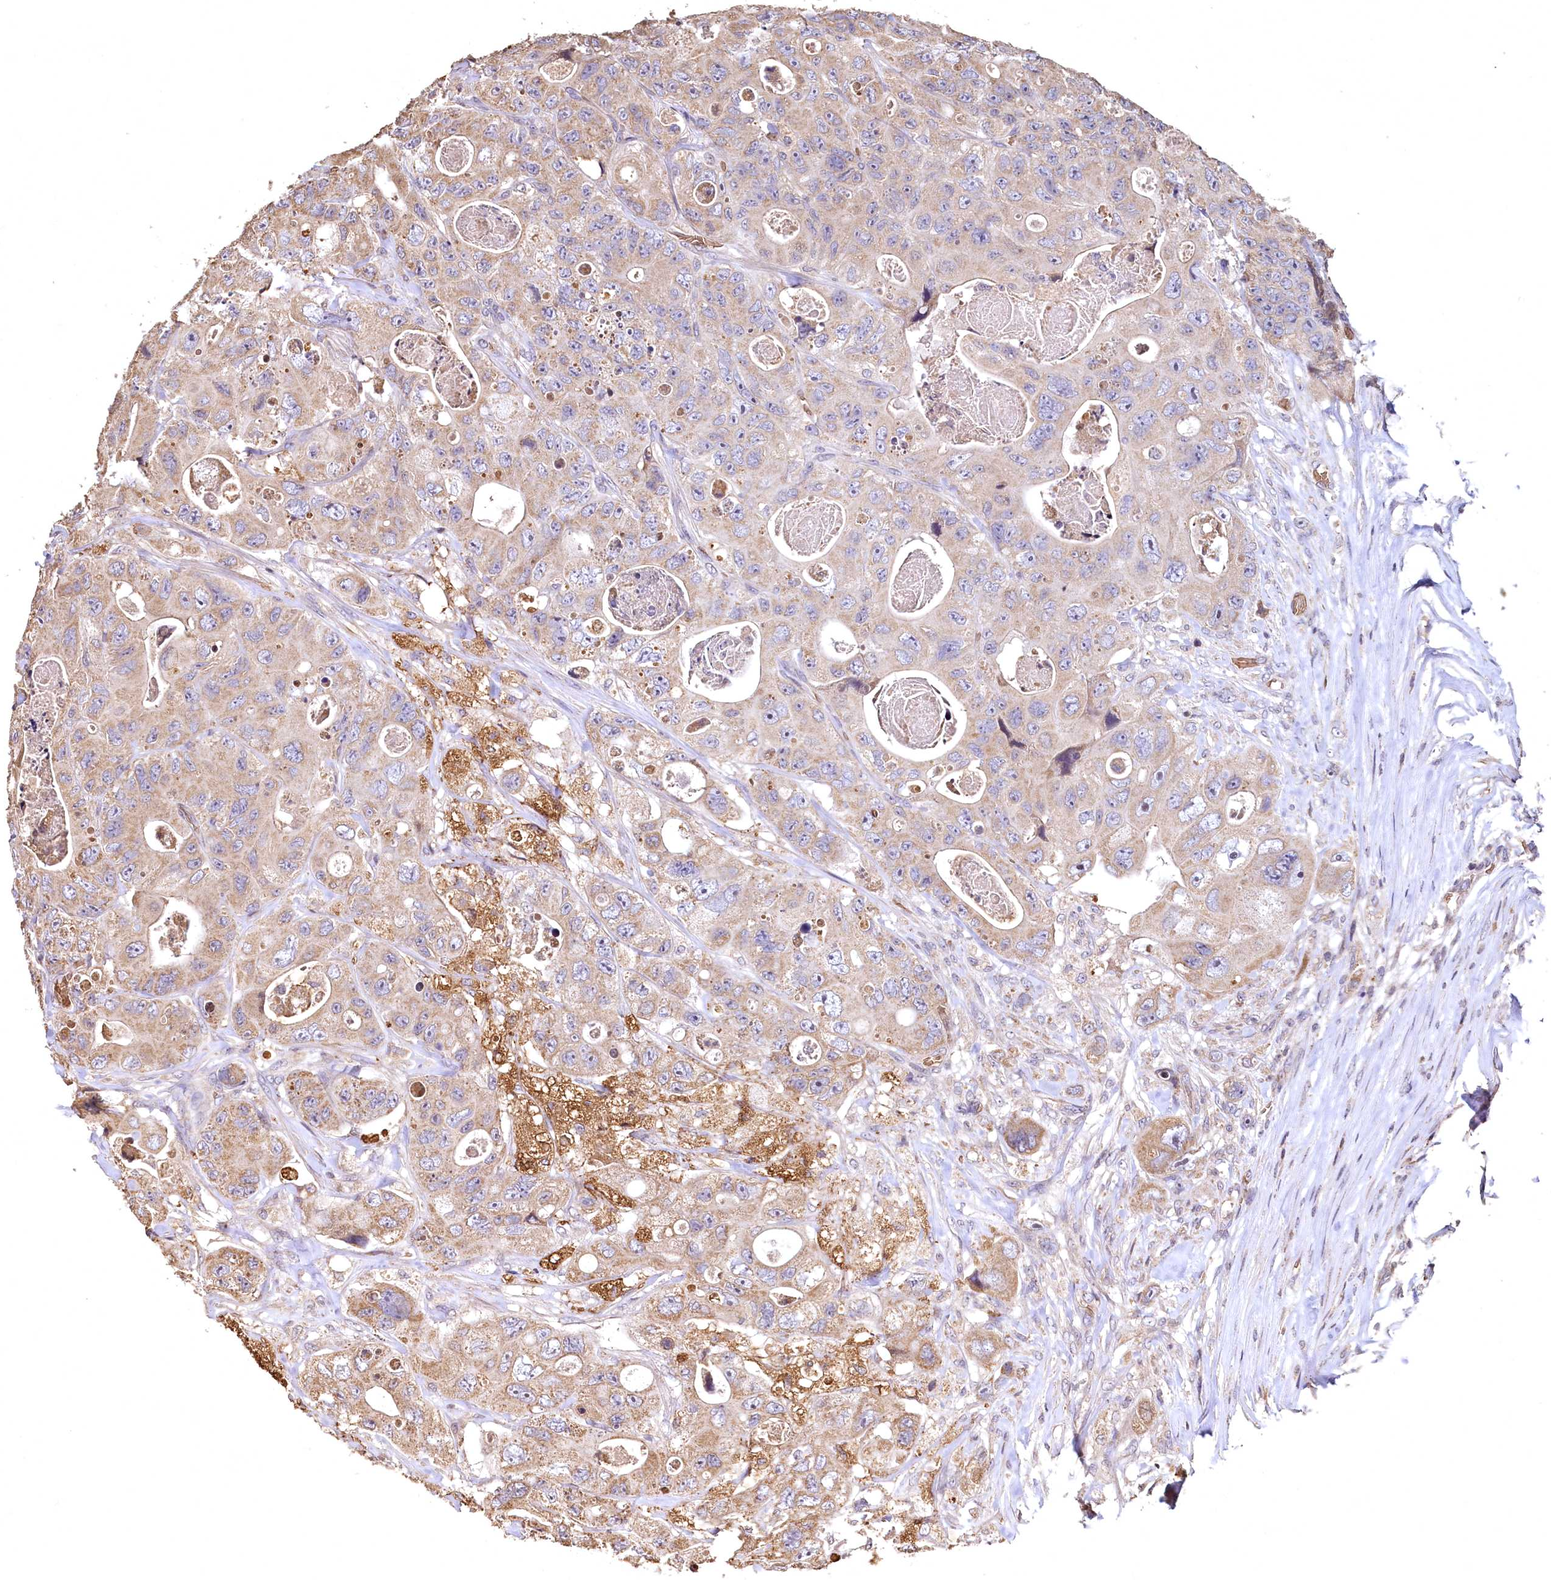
{"staining": {"intensity": "moderate", "quantity": ">75%", "location": "cytoplasmic/membranous"}, "tissue": "colorectal cancer", "cell_type": "Tumor cells", "image_type": "cancer", "snomed": [{"axis": "morphology", "description": "Adenocarcinoma, NOS"}, {"axis": "topography", "description": "Colon"}], "caption": "The micrograph reveals staining of colorectal cancer, revealing moderate cytoplasmic/membranous protein positivity (brown color) within tumor cells. Immunohistochemistry stains the protein of interest in brown and the nuclei are stained blue.", "gene": "SPTA1", "patient": {"sex": "female", "age": 46}}